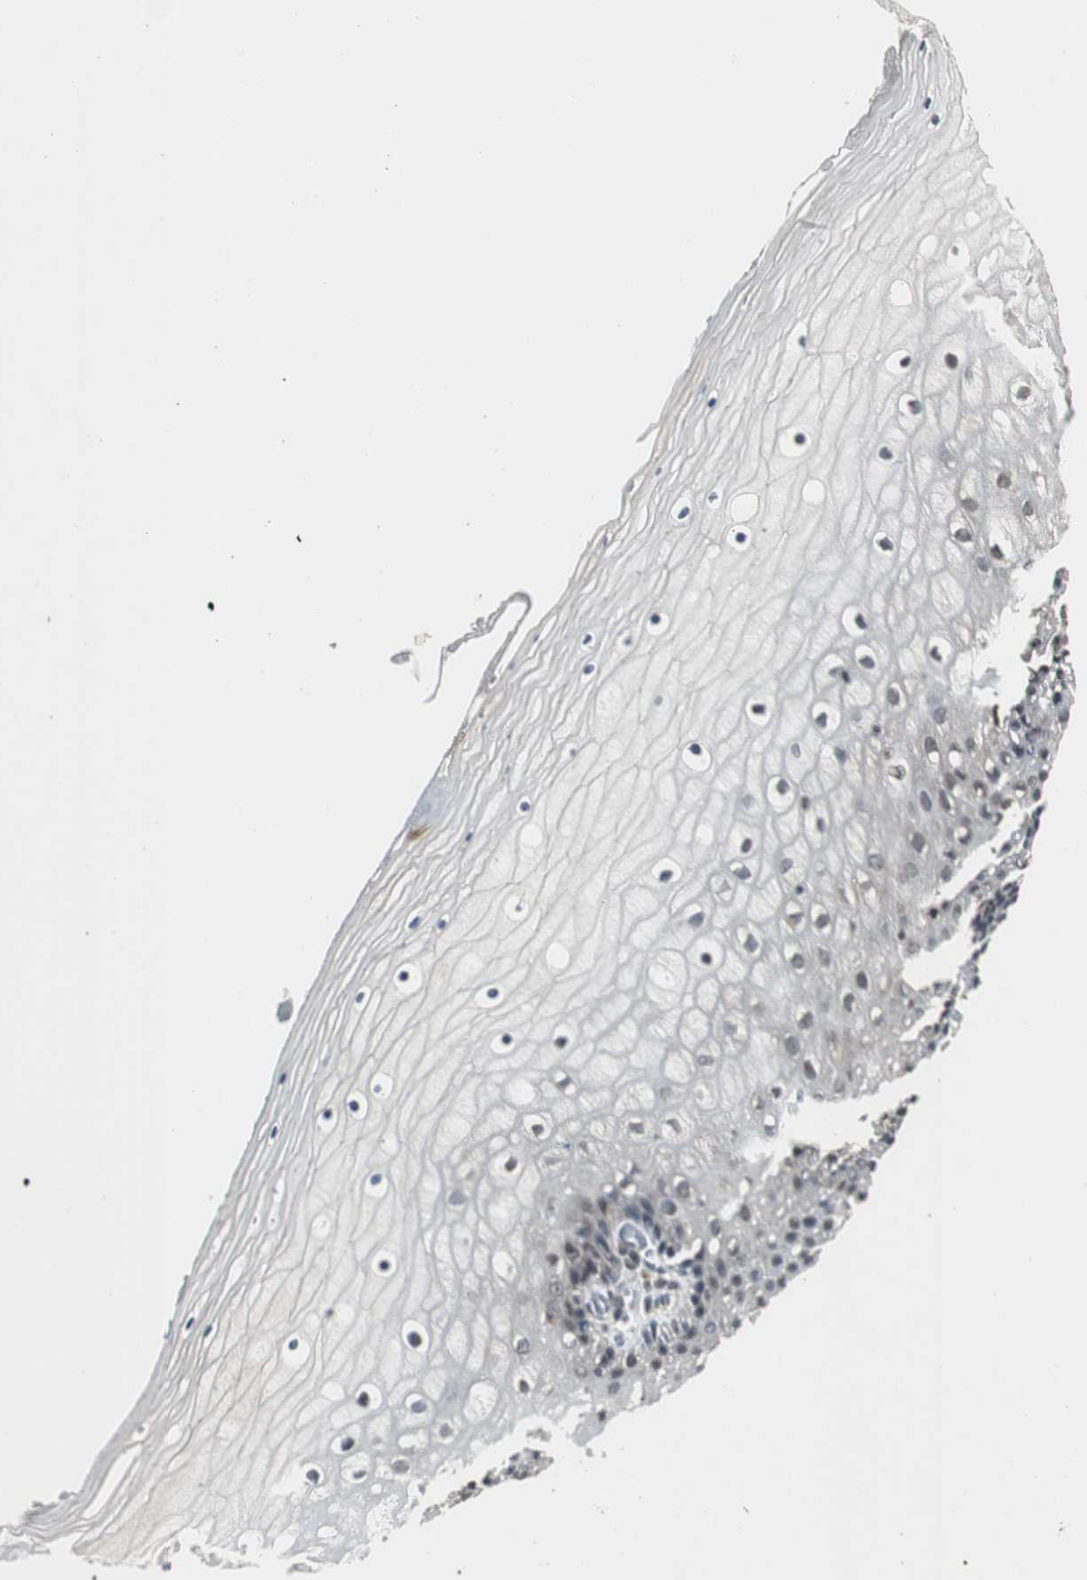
{"staining": {"intensity": "moderate", "quantity": "25%-75%", "location": "nuclear"}, "tissue": "vagina", "cell_type": "Squamous epithelial cells", "image_type": "normal", "snomed": [{"axis": "morphology", "description": "Normal tissue, NOS"}, {"axis": "topography", "description": "Vagina"}], "caption": "A brown stain shows moderate nuclear positivity of a protein in squamous epithelial cells of benign human vagina. Immunohistochemistry stains the protein of interest in brown and the nuclei are stained blue.", "gene": "MPG", "patient": {"sex": "female", "age": 46}}